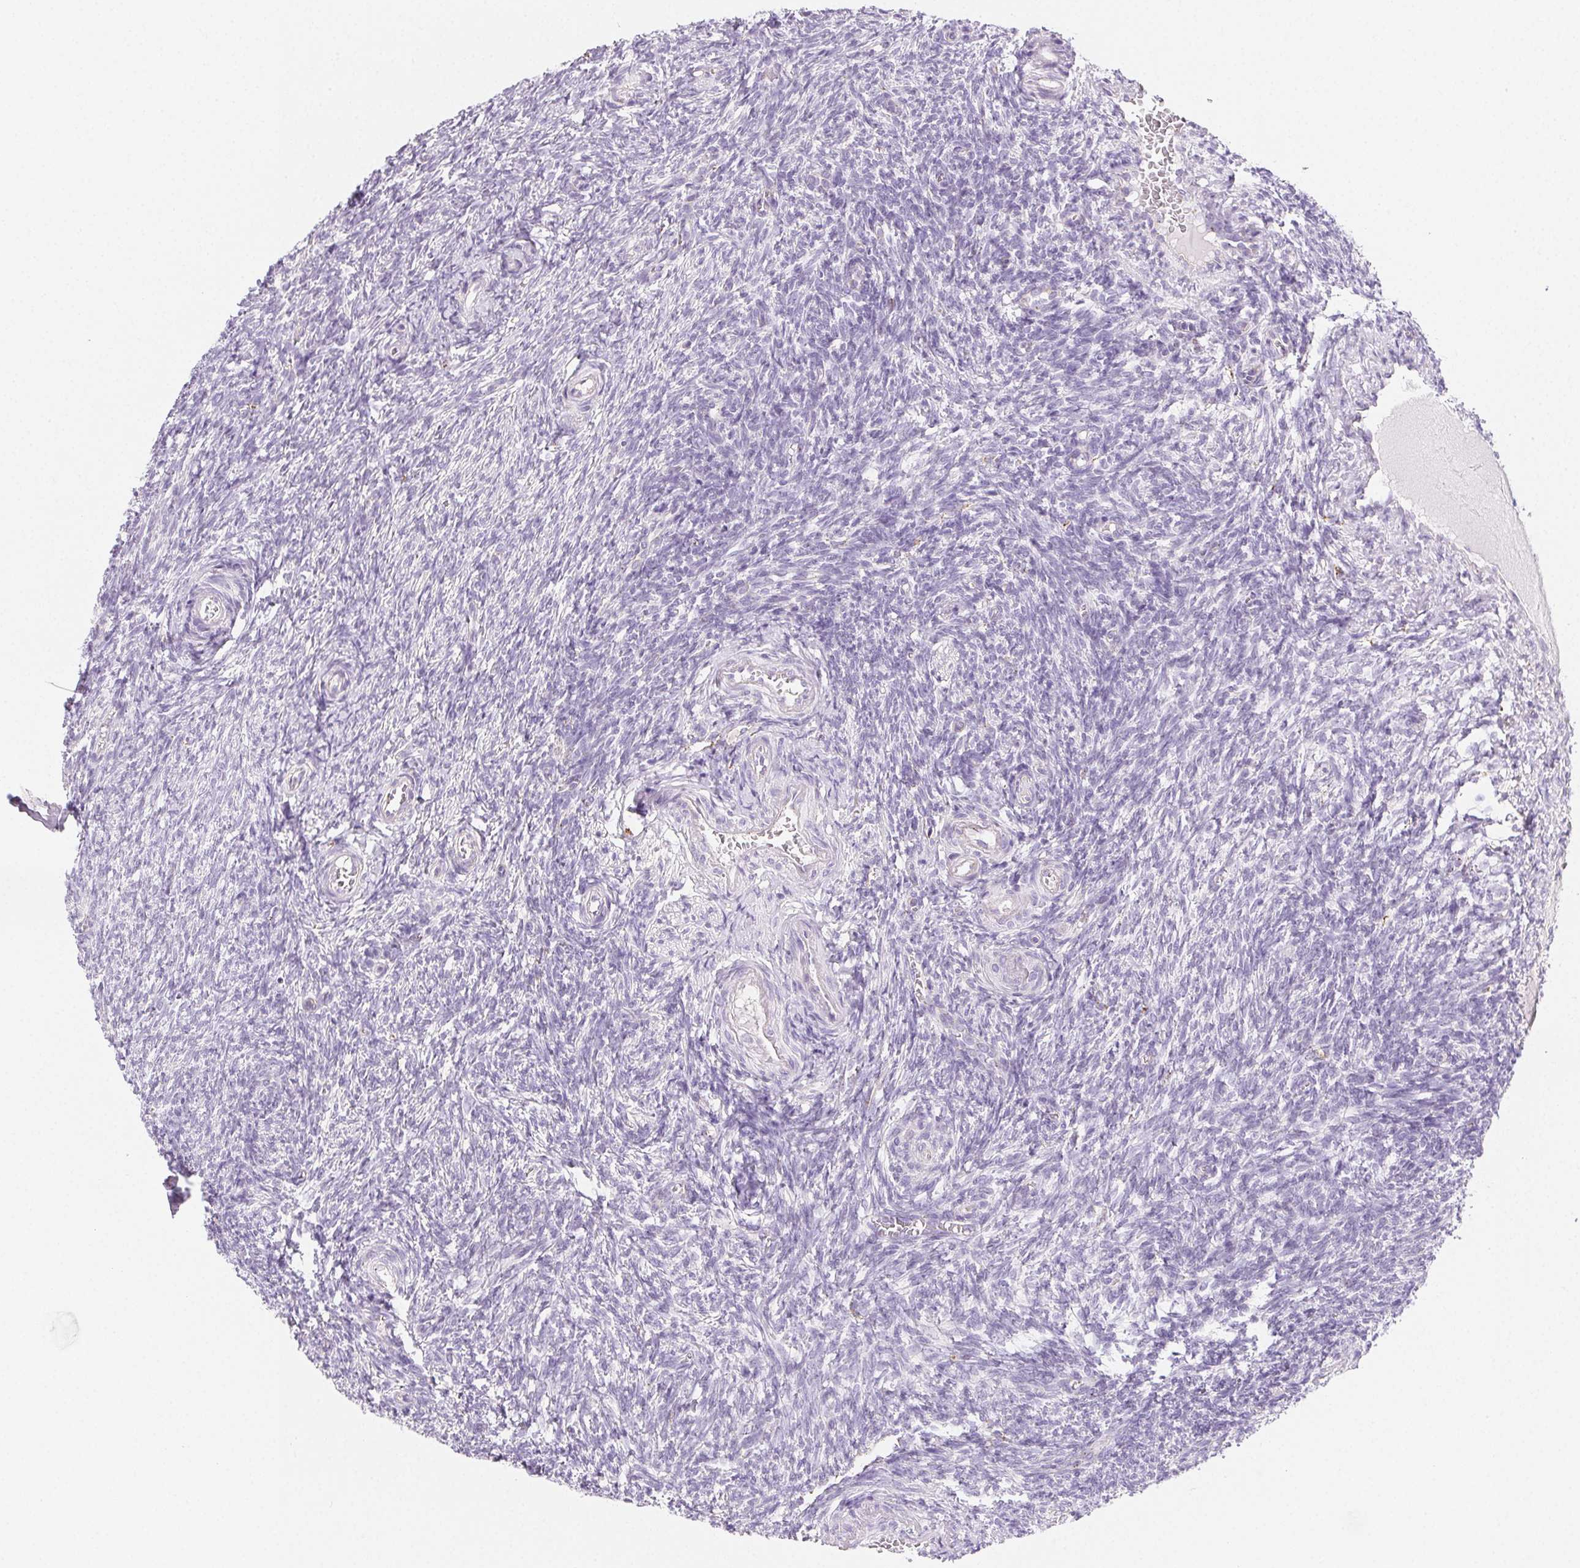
{"staining": {"intensity": "negative", "quantity": "none", "location": "none"}, "tissue": "ovary", "cell_type": "Follicle cells", "image_type": "normal", "snomed": [{"axis": "morphology", "description": "Normal tissue, NOS"}, {"axis": "topography", "description": "Ovary"}], "caption": "Image shows no protein staining in follicle cells of unremarkable ovary.", "gene": "LIPA", "patient": {"sex": "female", "age": 39}}